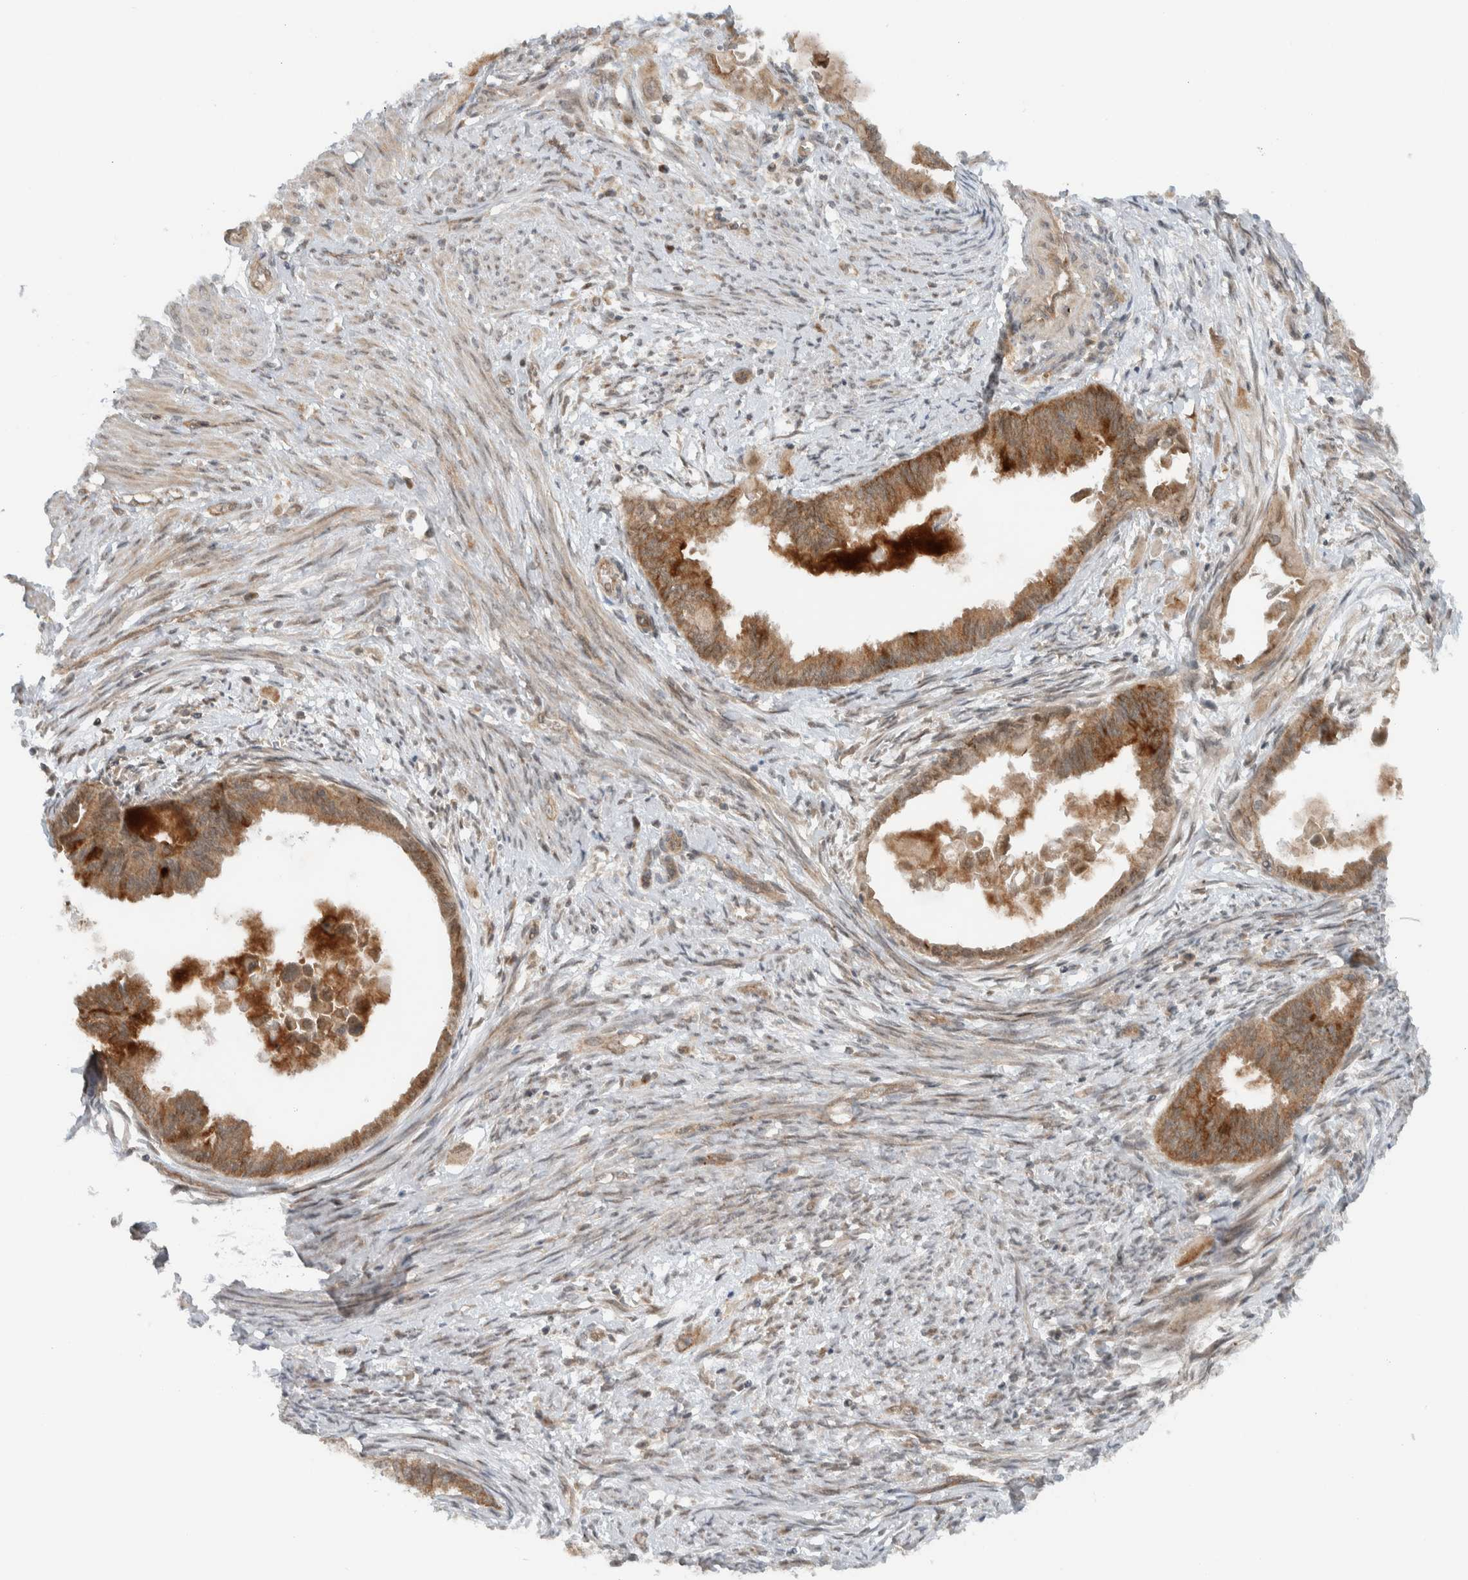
{"staining": {"intensity": "moderate", "quantity": ">75%", "location": "cytoplasmic/membranous"}, "tissue": "cervical cancer", "cell_type": "Tumor cells", "image_type": "cancer", "snomed": [{"axis": "morphology", "description": "Normal tissue, NOS"}, {"axis": "morphology", "description": "Adenocarcinoma, NOS"}, {"axis": "topography", "description": "Cervix"}, {"axis": "topography", "description": "Endometrium"}], "caption": "Immunohistochemical staining of adenocarcinoma (cervical) exhibits moderate cytoplasmic/membranous protein staining in approximately >75% of tumor cells. Nuclei are stained in blue.", "gene": "KLHL6", "patient": {"sex": "female", "age": 86}}